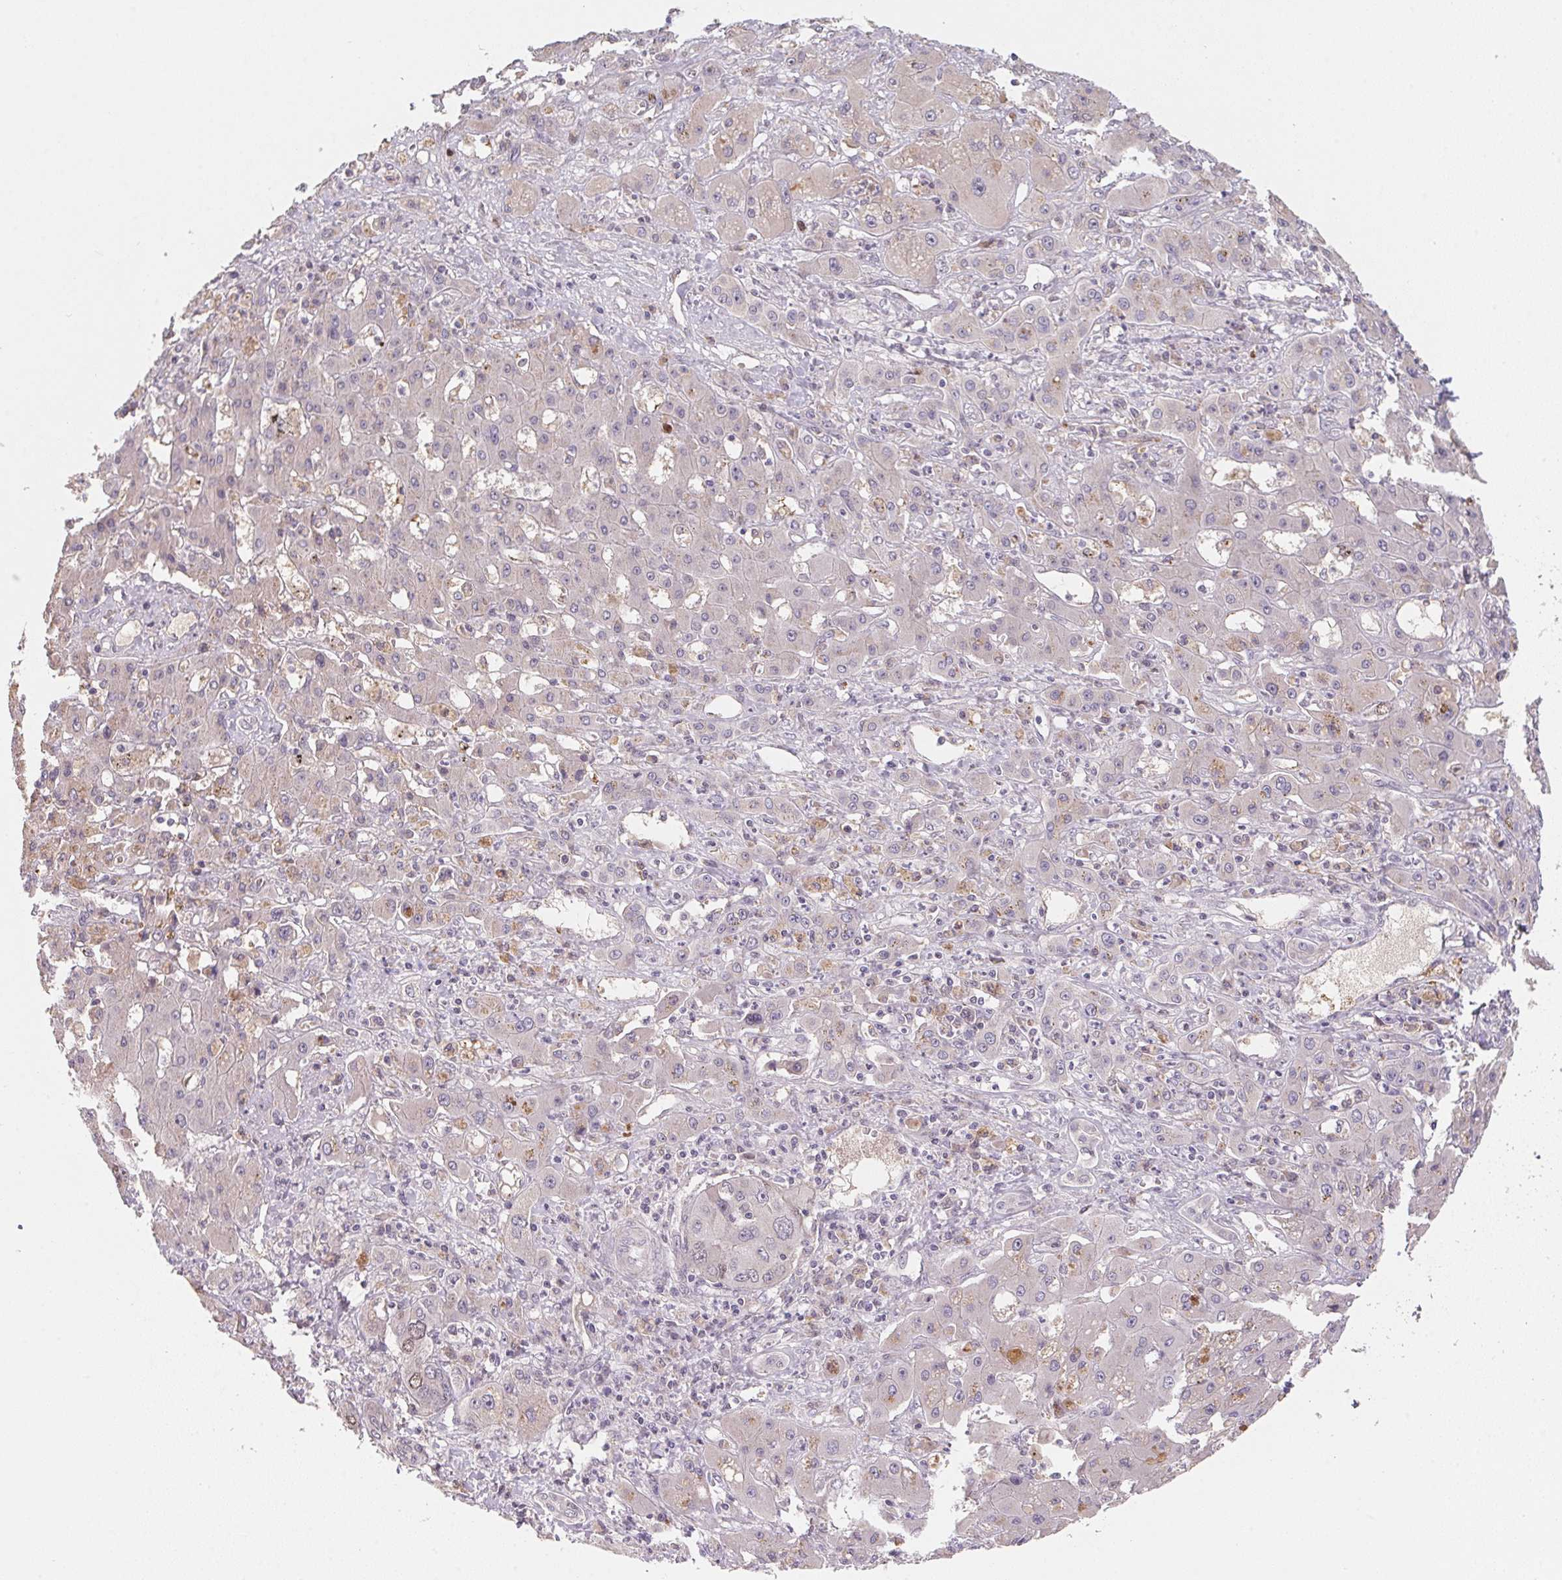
{"staining": {"intensity": "negative", "quantity": "none", "location": "none"}, "tissue": "liver cancer", "cell_type": "Tumor cells", "image_type": "cancer", "snomed": [{"axis": "morphology", "description": "Cholangiocarcinoma"}, {"axis": "topography", "description": "Liver"}], "caption": "High power microscopy histopathology image of an immunohistochemistry (IHC) photomicrograph of liver cholangiocarcinoma, revealing no significant staining in tumor cells.", "gene": "KIFC1", "patient": {"sex": "male", "age": 67}}